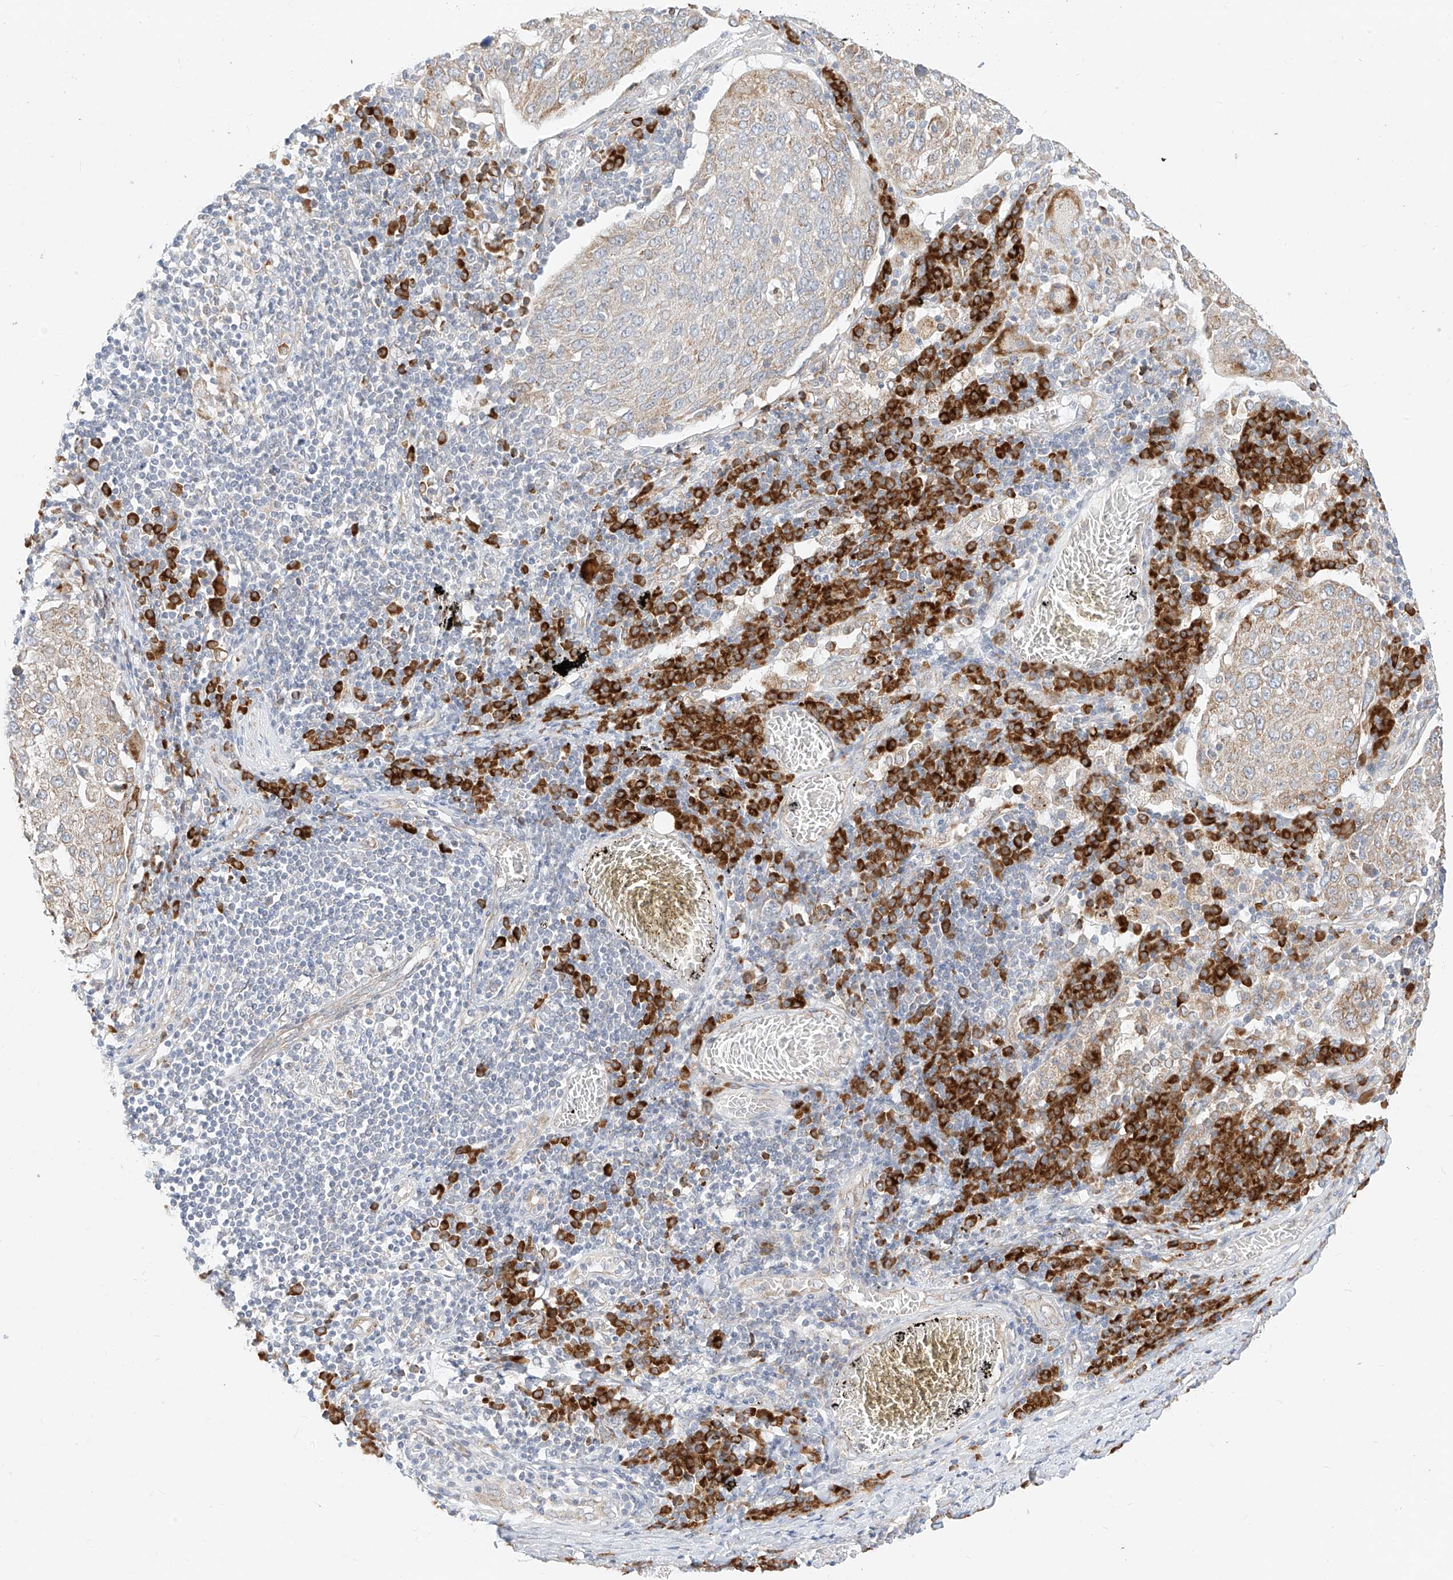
{"staining": {"intensity": "moderate", "quantity": "<25%", "location": "cytoplasmic/membranous"}, "tissue": "lung cancer", "cell_type": "Tumor cells", "image_type": "cancer", "snomed": [{"axis": "morphology", "description": "Squamous cell carcinoma, NOS"}, {"axis": "topography", "description": "Lung"}], "caption": "The immunohistochemical stain shows moderate cytoplasmic/membranous positivity in tumor cells of lung cancer tissue. Nuclei are stained in blue.", "gene": "STT3A", "patient": {"sex": "male", "age": 65}}